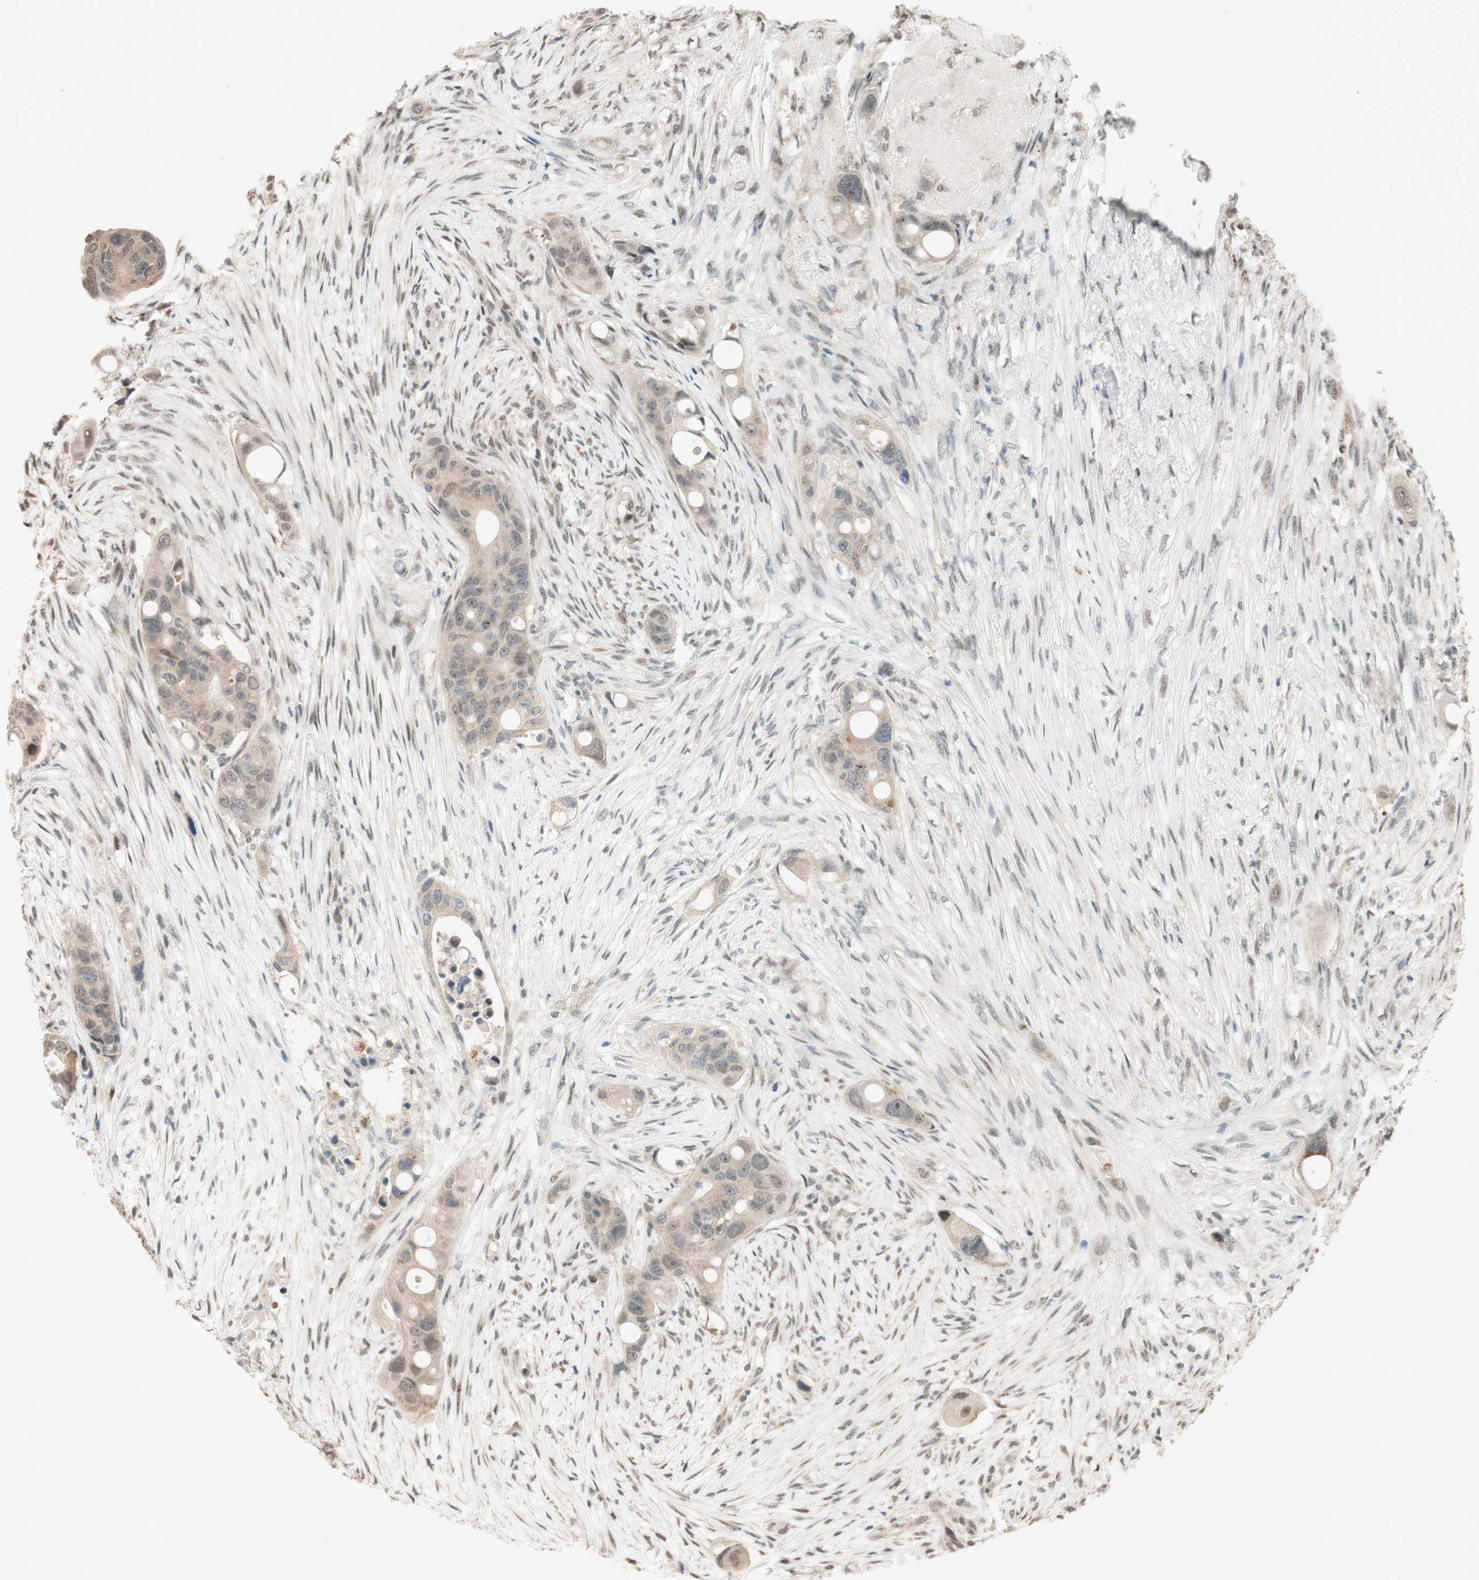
{"staining": {"intensity": "weak", "quantity": "<25%", "location": "cytoplasmic/membranous"}, "tissue": "colorectal cancer", "cell_type": "Tumor cells", "image_type": "cancer", "snomed": [{"axis": "morphology", "description": "Adenocarcinoma, NOS"}, {"axis": "topography", "description": "Colon"}], "caption": "The micrograph shows no staining of tumor cells in colorectal cancer.", "gene": "CCNC", "patient": {"sex": "female", "age": 57}}